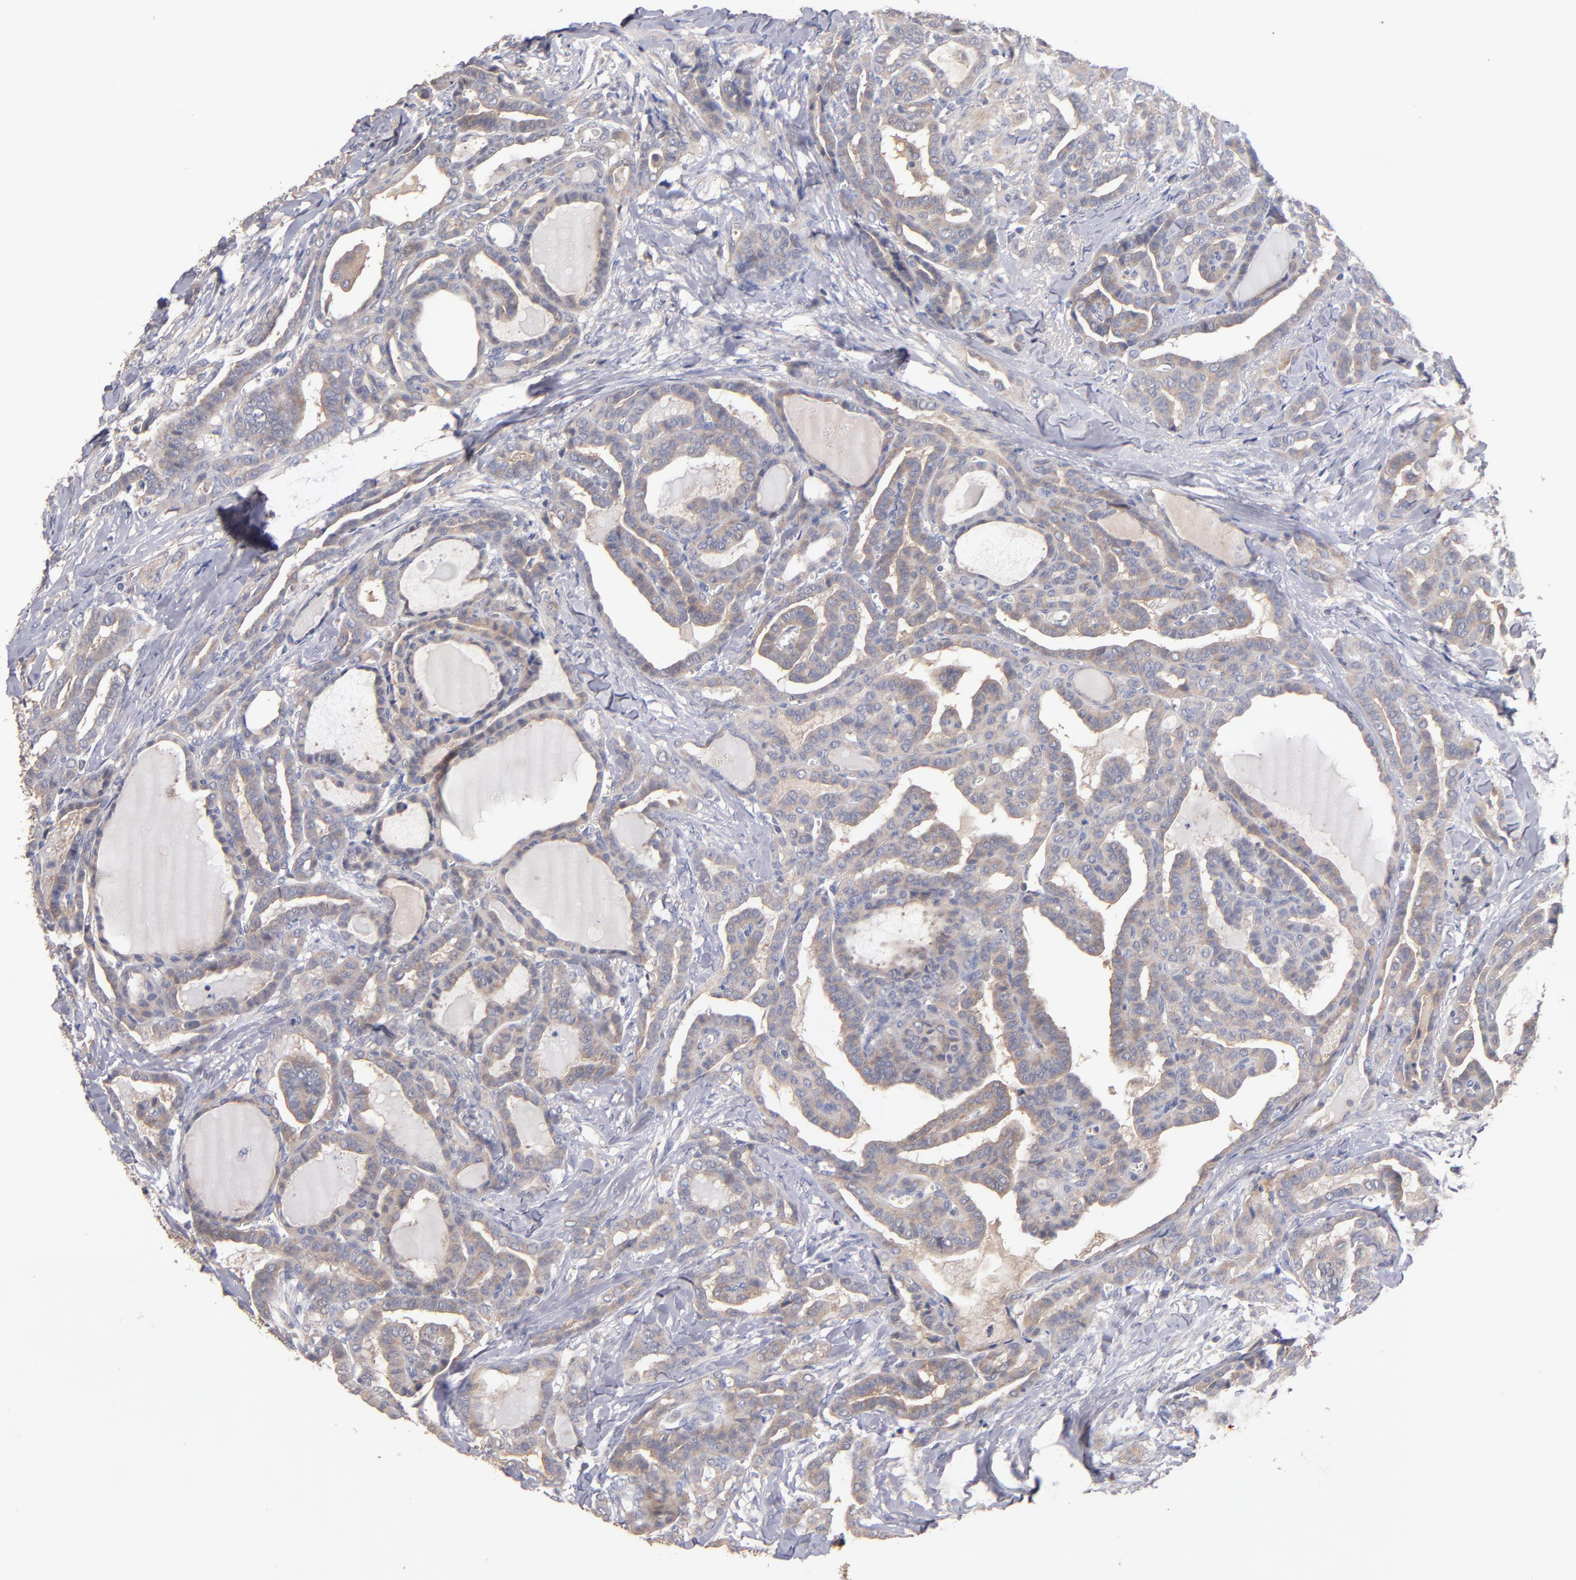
{"staining": {"intensity": "weak", "quantity": ">75%", "location": "cytoplasmic/membranous"}, "tissue": "thyroid cancer", "cell_type": "Tumor cells", "image_type": "cancer", "snomed": [{"axis": "morphology", "description": "Carcinoma, NOS"}, {"axis": "topography", "description": "Thyroid gland"}], "caption": "Immunohistochemistry (DAB) staining of carcinoma (thyroid) displays weak cytoplasmic/membranous protein positivity in about >75% of tumor cells.", "gene": "DACT1", "patient": {"sex": "female", "age": 91}}